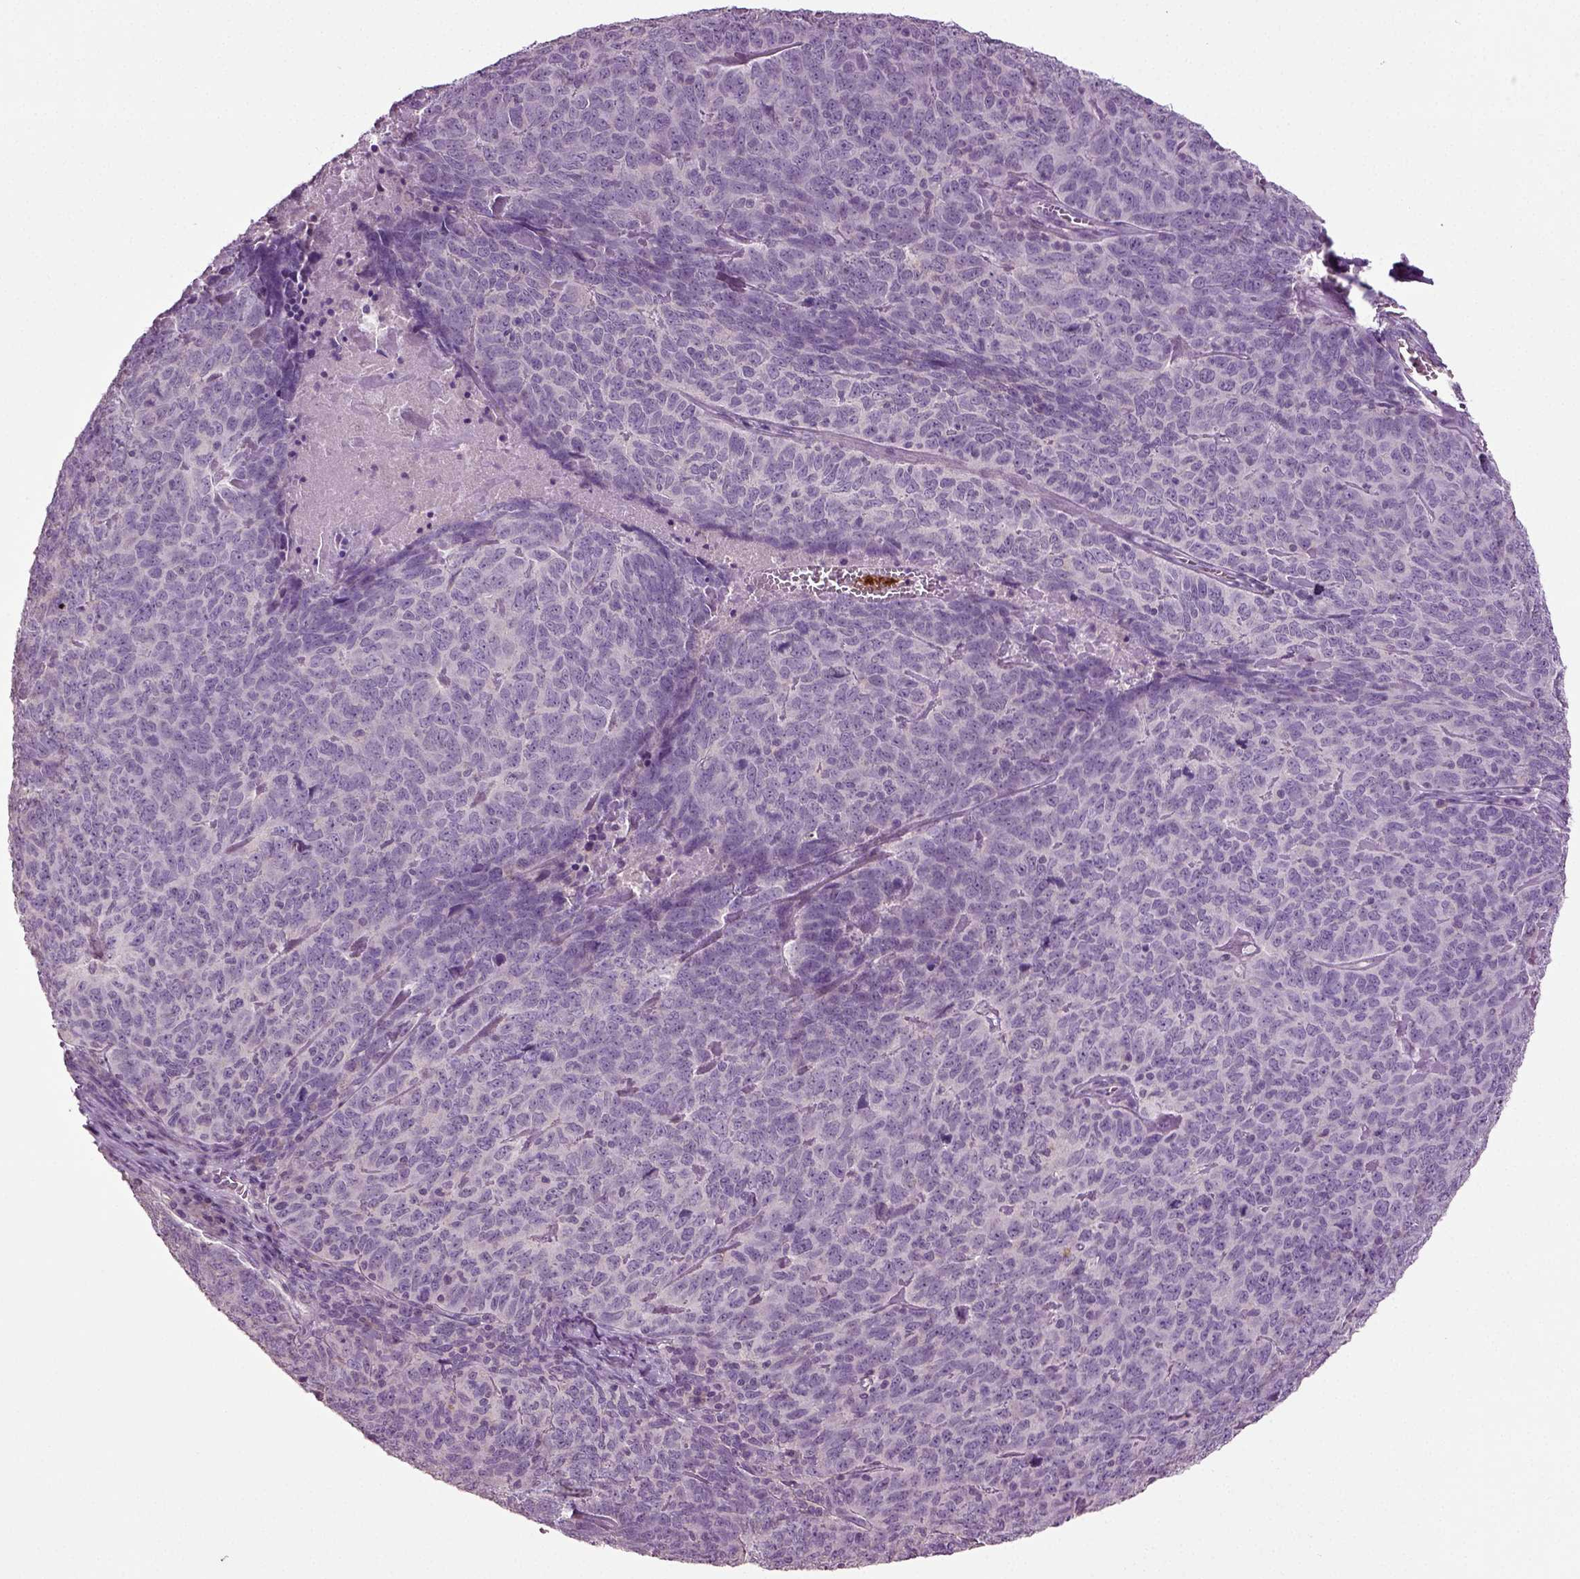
{"staining": {"intensity": "negative", "quantity": "none", "location": "none"}, "tissue": "skin cancer", "cell_type": "Tumor cells", "image_type": "cancer", "snomed": [{"axis": "morphology", "description": "Squamous cell carcinoma, NOS"}, {"axis": "topography", "description": "Skin"}, {"axis": "topography", "description": "Anal"}], "caption": "Image shows no significant protein positivity in tumor cells of skin cancer (squamous cell carcinoma).", "gene": "DEFB118", "patient": {"sex": "female", "age": 51}}